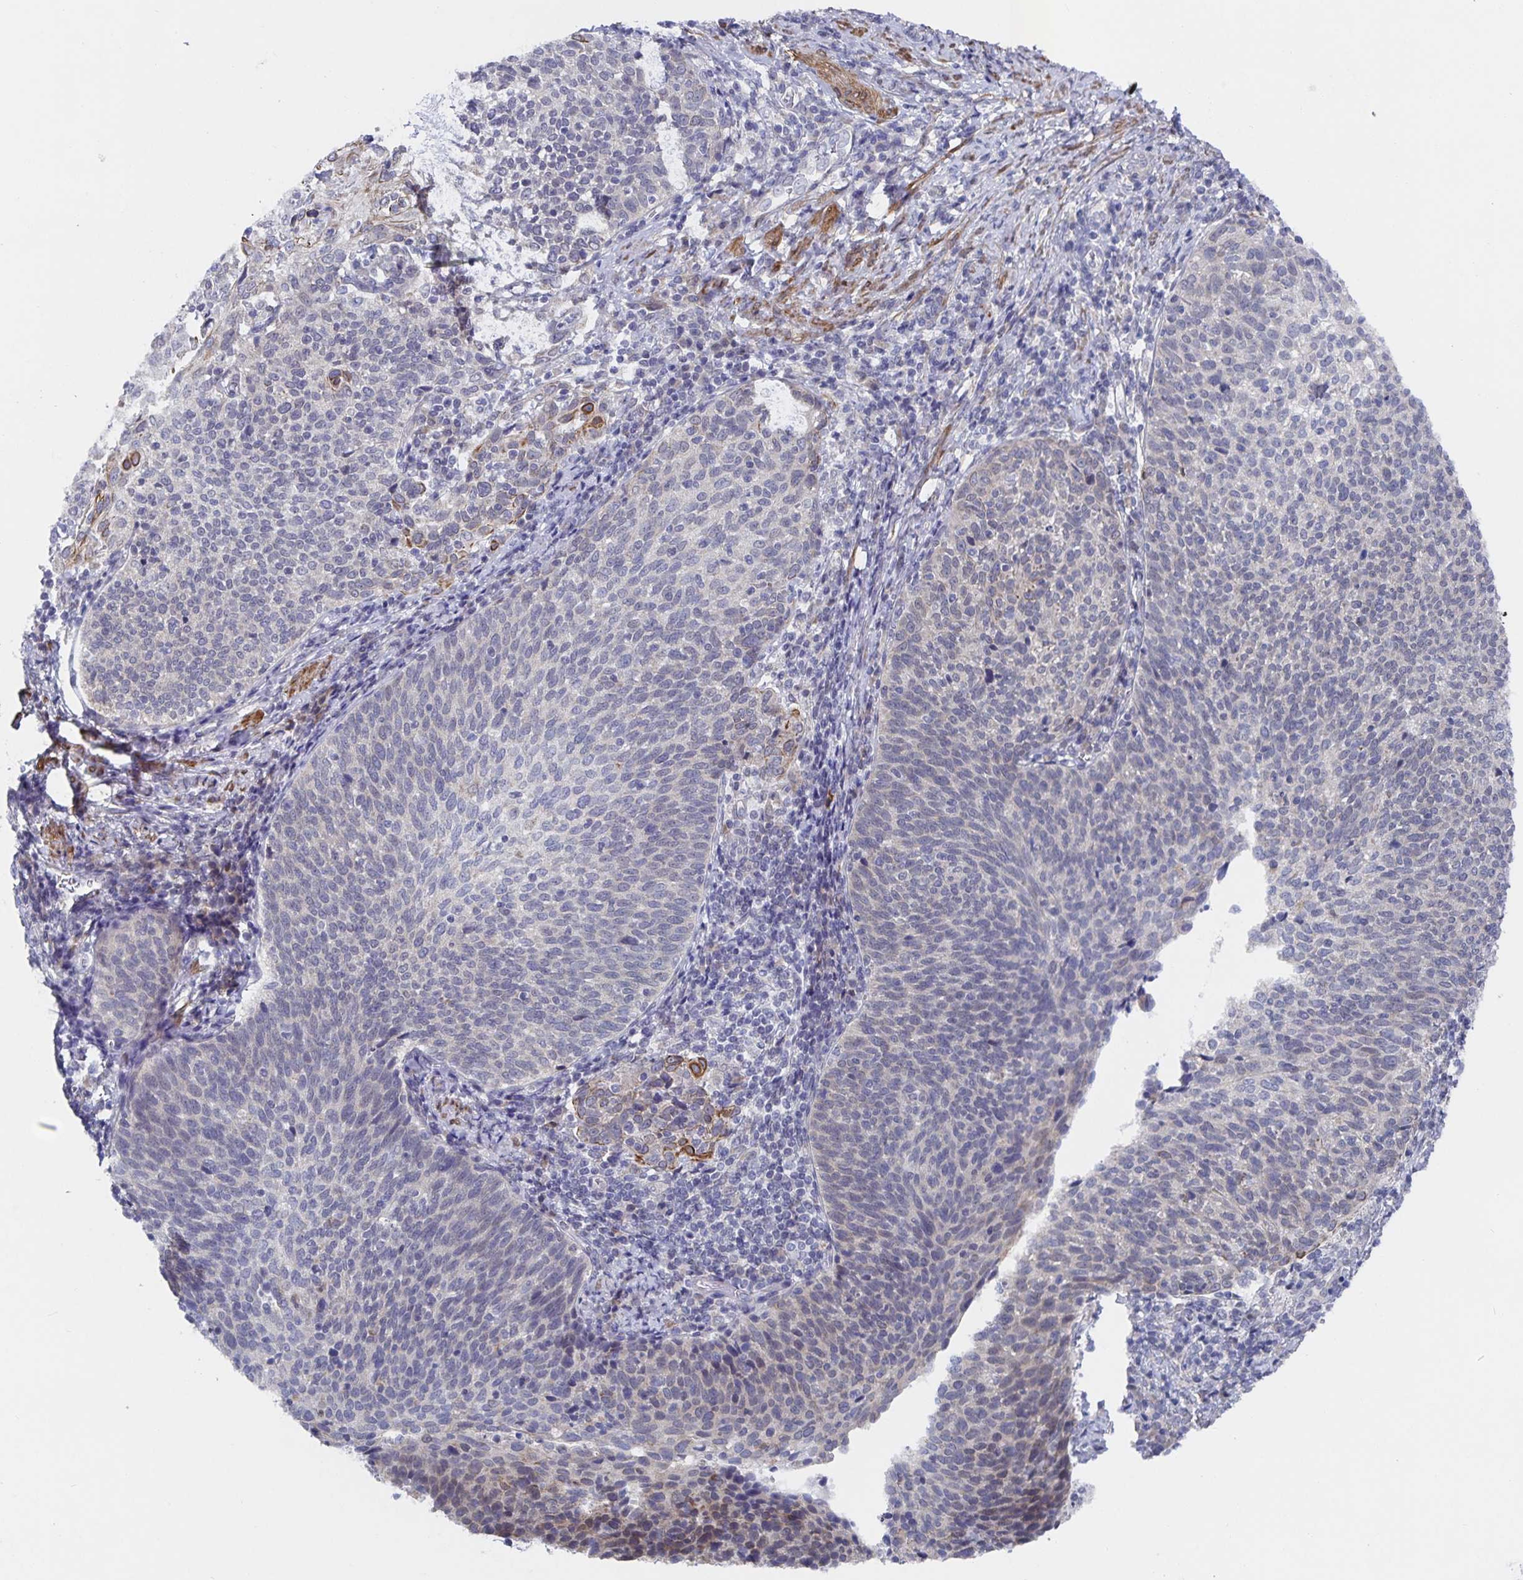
{"staining": {"intensity": "moderate", "quantity": "<25%", "location": "cytoplasmic/membranous"}, "tissue": "cervical cancer", "cell_type": "Tumor cells", "image_type": "cancer", "snomed": [{"axis": "morphology", "description": "Squamous cell carcinoma, NOS"}, {"axis": "topography", "description": "Cervix"}], "caption": "Protein expression analysis of cervical squamous cell carcinoma shows moderate cytoplasmic/membranous expression in about <25% of tumor cells. Nuclei are stained in blue.", "gene": "ZIK1", "patient": {"sex": "female", "age": 61}}